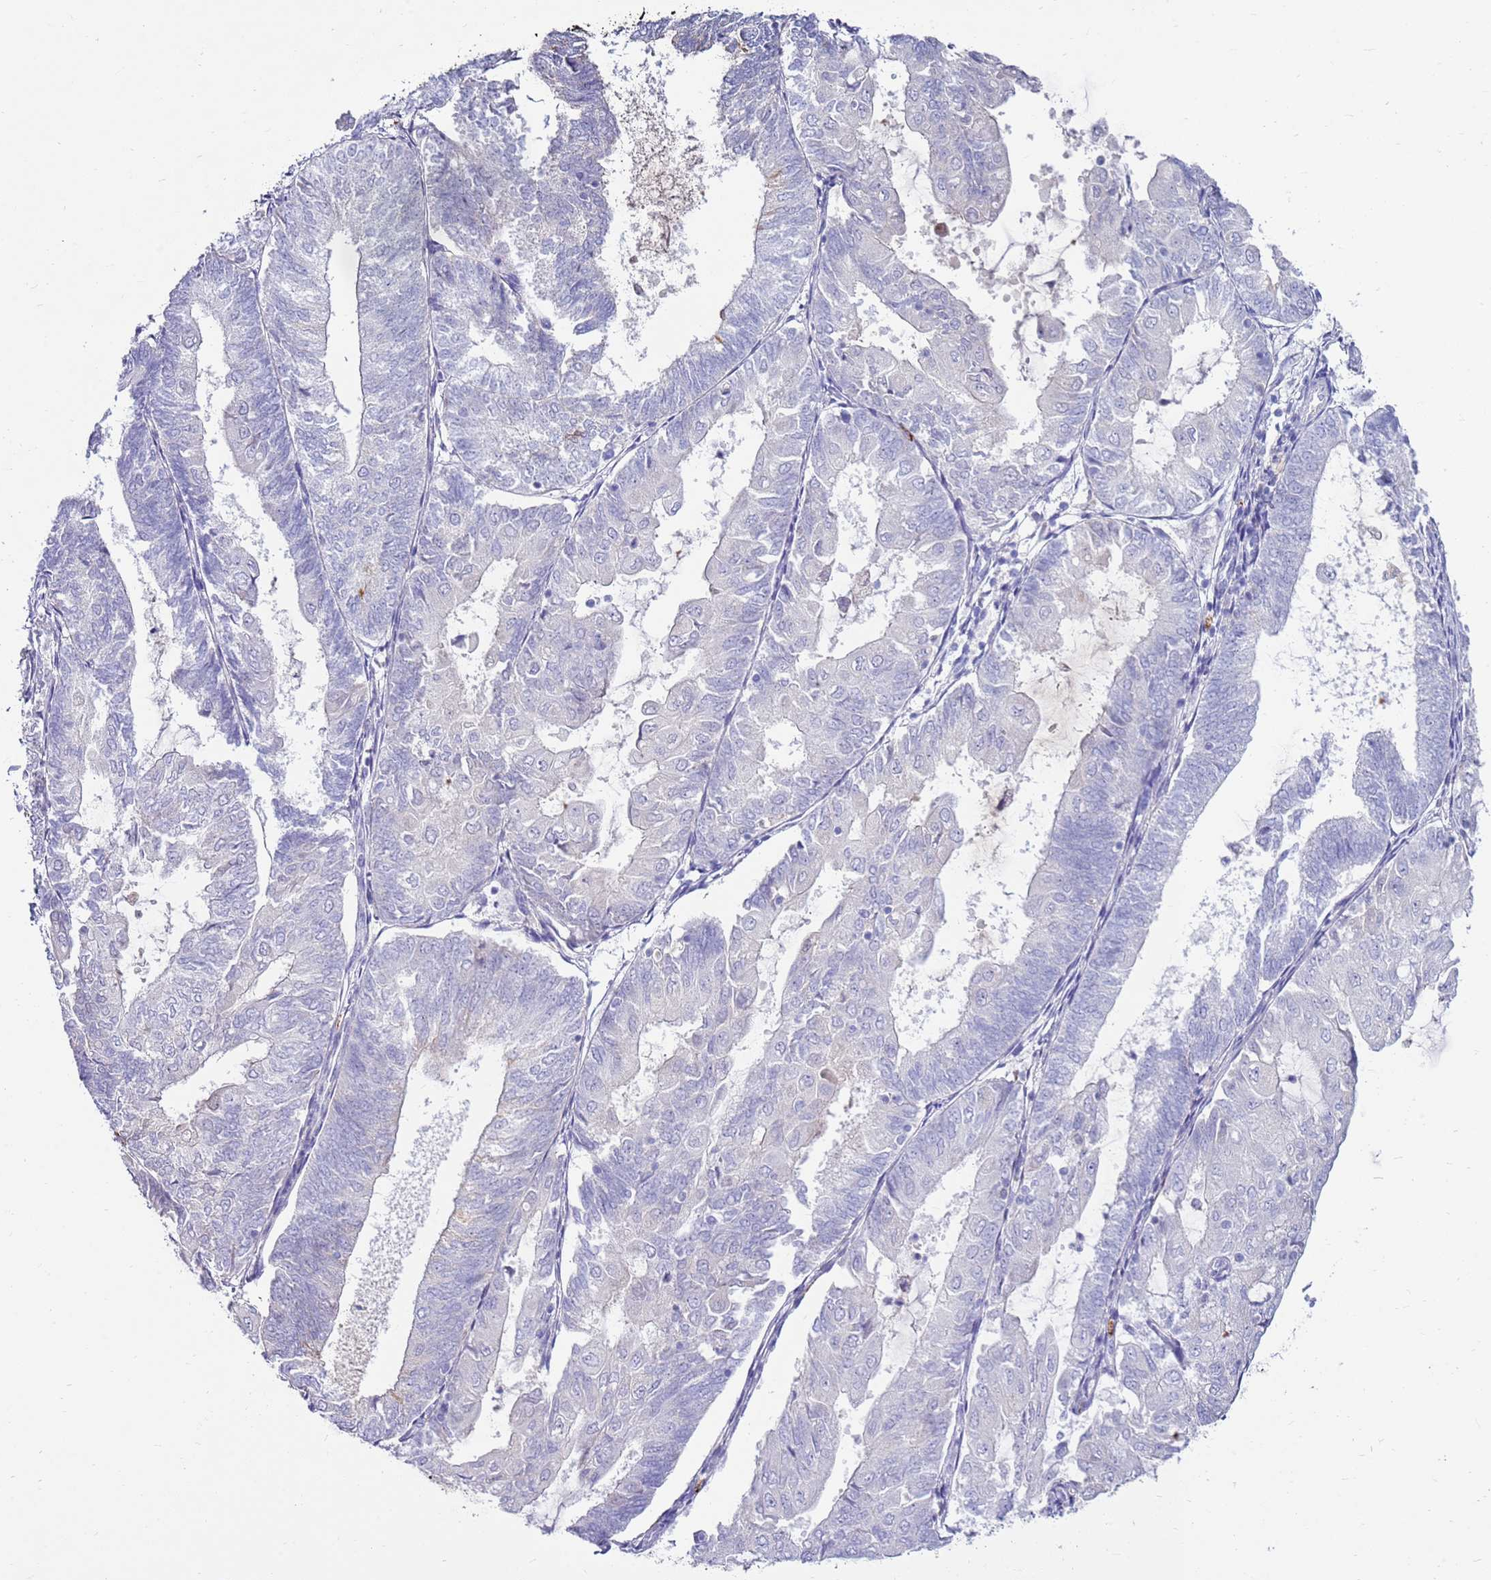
{"staining": {"intensity": "negative", "quantity": "none", "location": "none"}, "tissue": "endometrial cancer", "cell_type": "Tumor cells", "image_type": "cancer", "snomed": [{"axis": "morphology", "description": "Adenocarcinoma, NOS"}, {"axis": "topography", "description": "Endometrium"}], "caption": "Tumor cells are negative for brown protein staining in endometrial cancer (adenocarcinoma).", "gene": "EVPLL", "patient": {"sex": "female", "age": 81}}